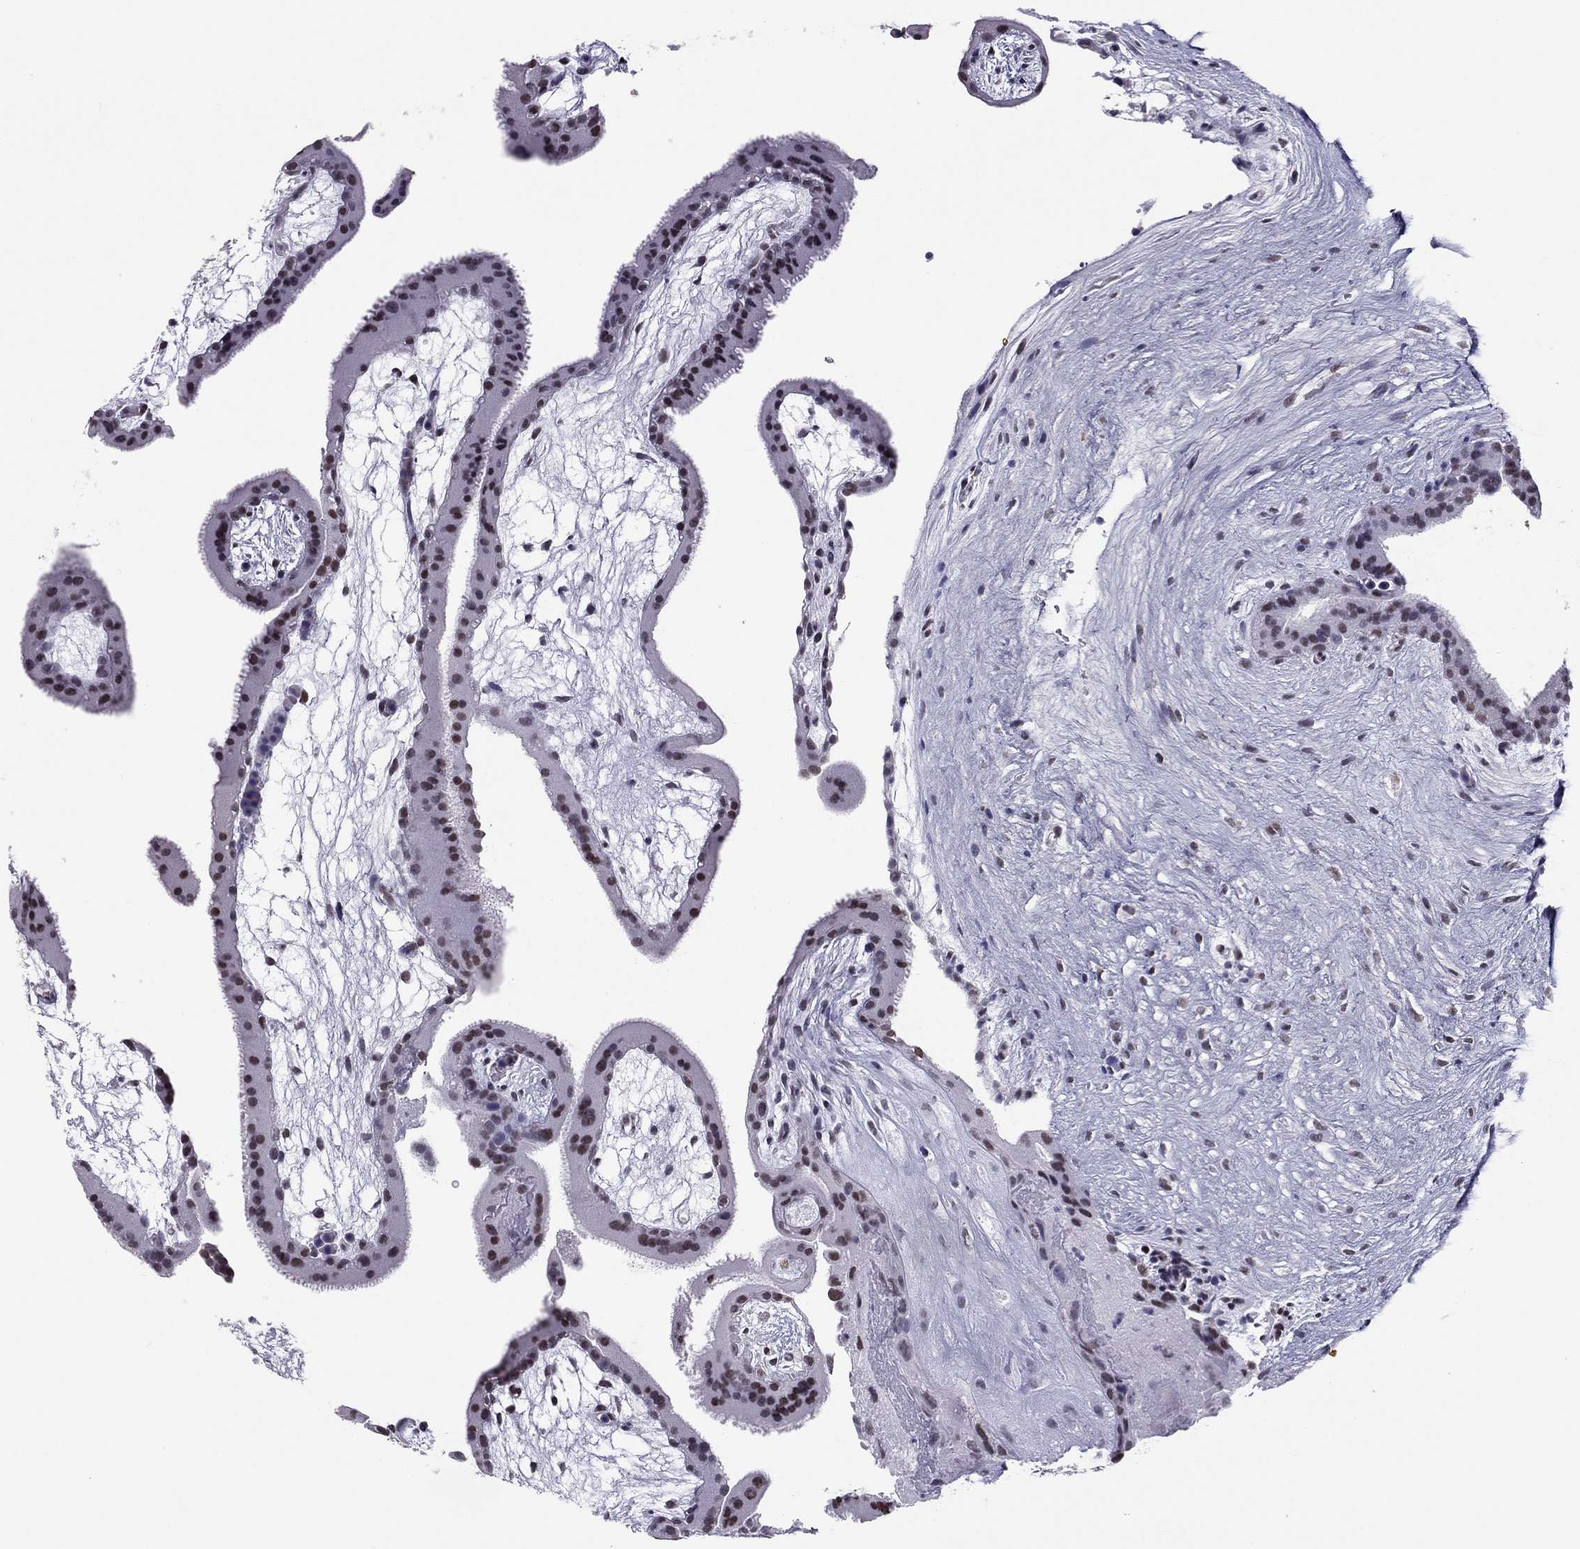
{"staining": {"intensity": "moderate", "quantity": "25%-75%", "location": "nuclear"}, "tissue": "placenta", "cell_type": "Decidual cells", "image_type": "normal", "snomed": [{"axis": "morphology", "description": "Normal tissue, NOS"}, {"axis": "topography", "description": "Placenta"}], "caption": "Moderate nuclear protein expression is appreciated in about 25%-75% of decidual cells in placenta.", "gene": "DOT1L", "patient": {"sex": "female", "age": 19}}